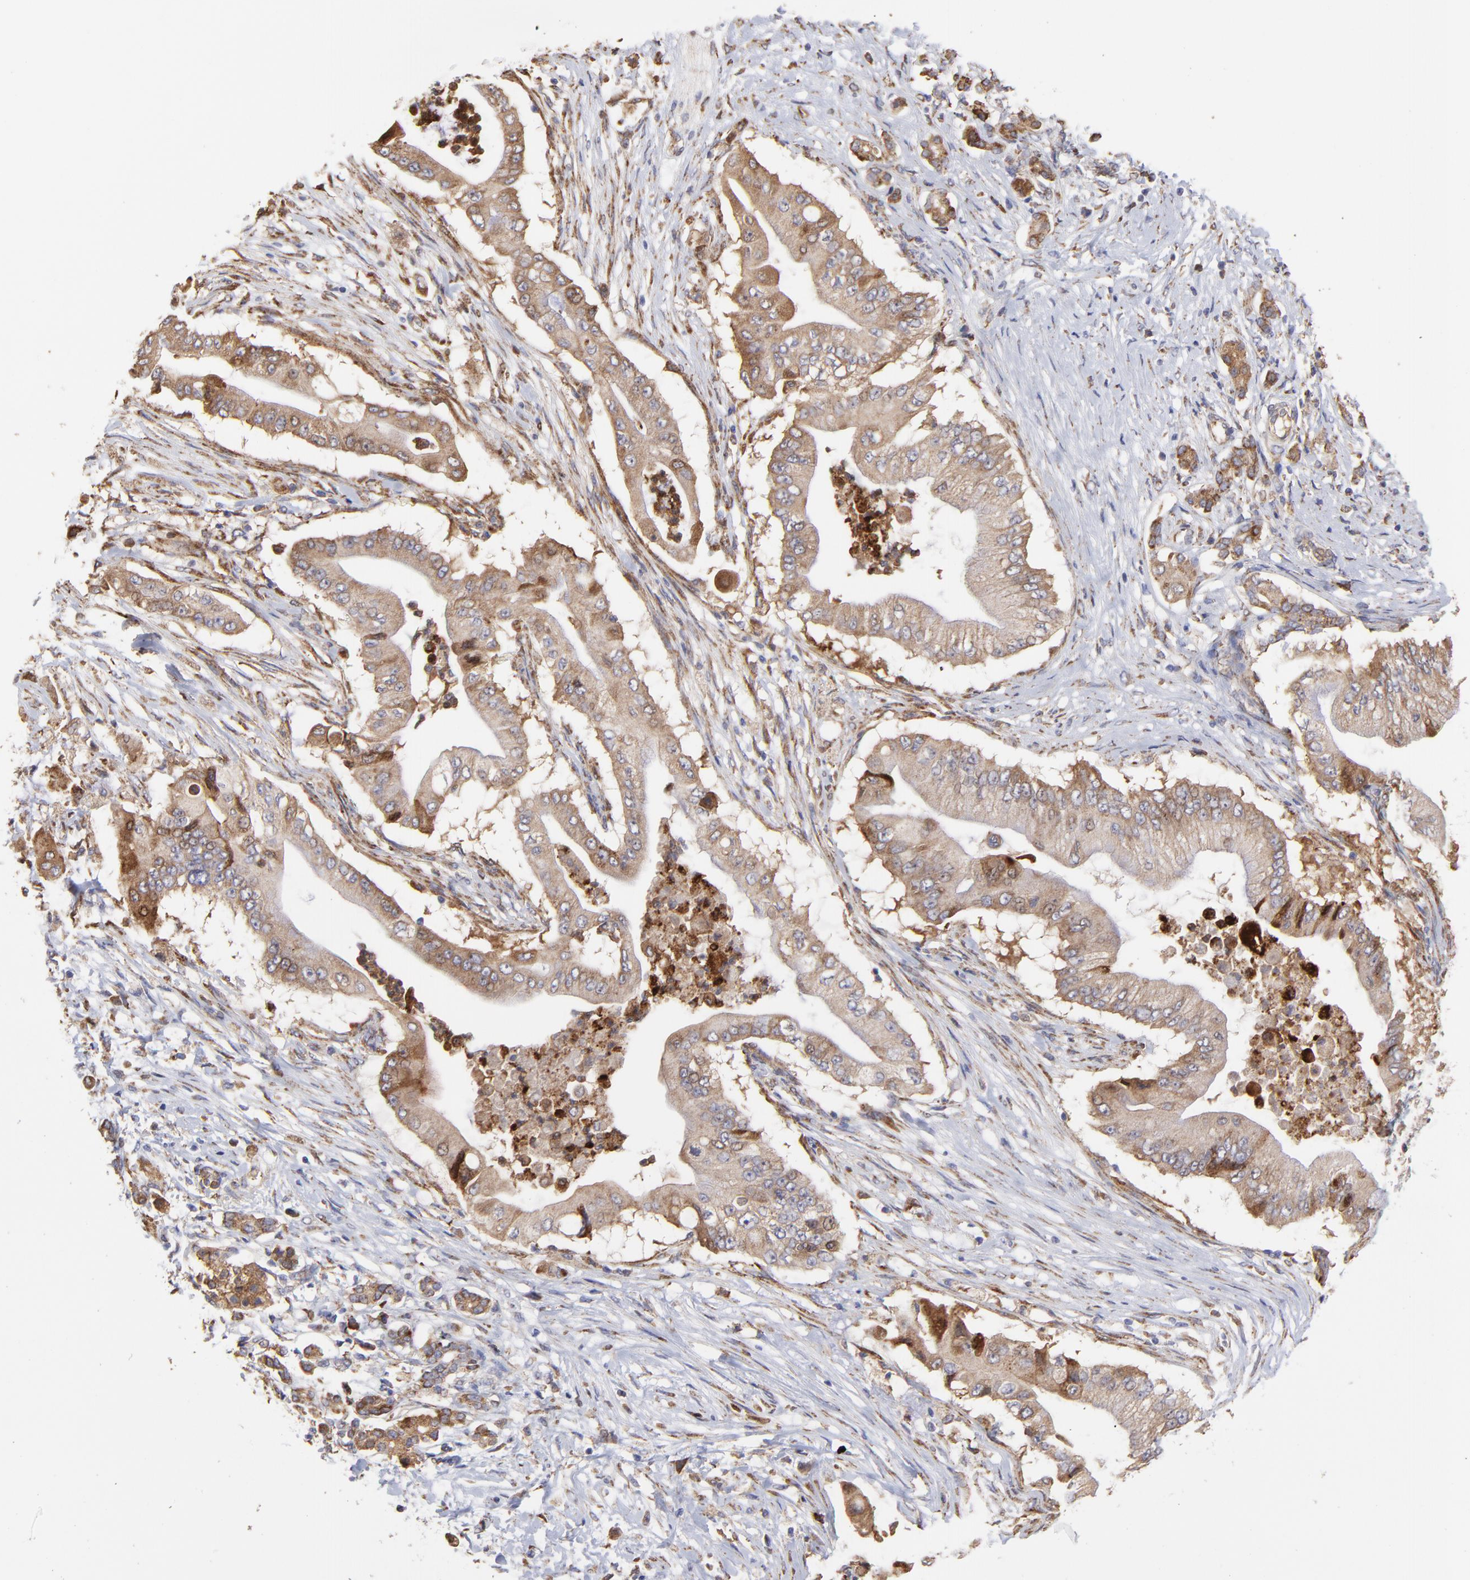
{"staining": {"intensity": "moderate", "quantity": ">75%", "location": "cytoplasmic/membranous"}, "tissue": "pancreatic cancer", "cell_type": "Tumor cells", "image_type": "cancer", "snomed": [{"axis": "morphology", "description": "Adenocarcinoma, NOS"}, {"axis": "topography", "description": "Pancreas"}], "caption": "Tumor cells show medium levels of moderate cytoplasmic/membranous positivity in about >75% of cells in human pancreatic cancer (adenocarcinoma). (DAB IHC with brightfield microscopy, high magnification).", "gene": "PFKM", "patient": {"sex": "male", "age": 62}}